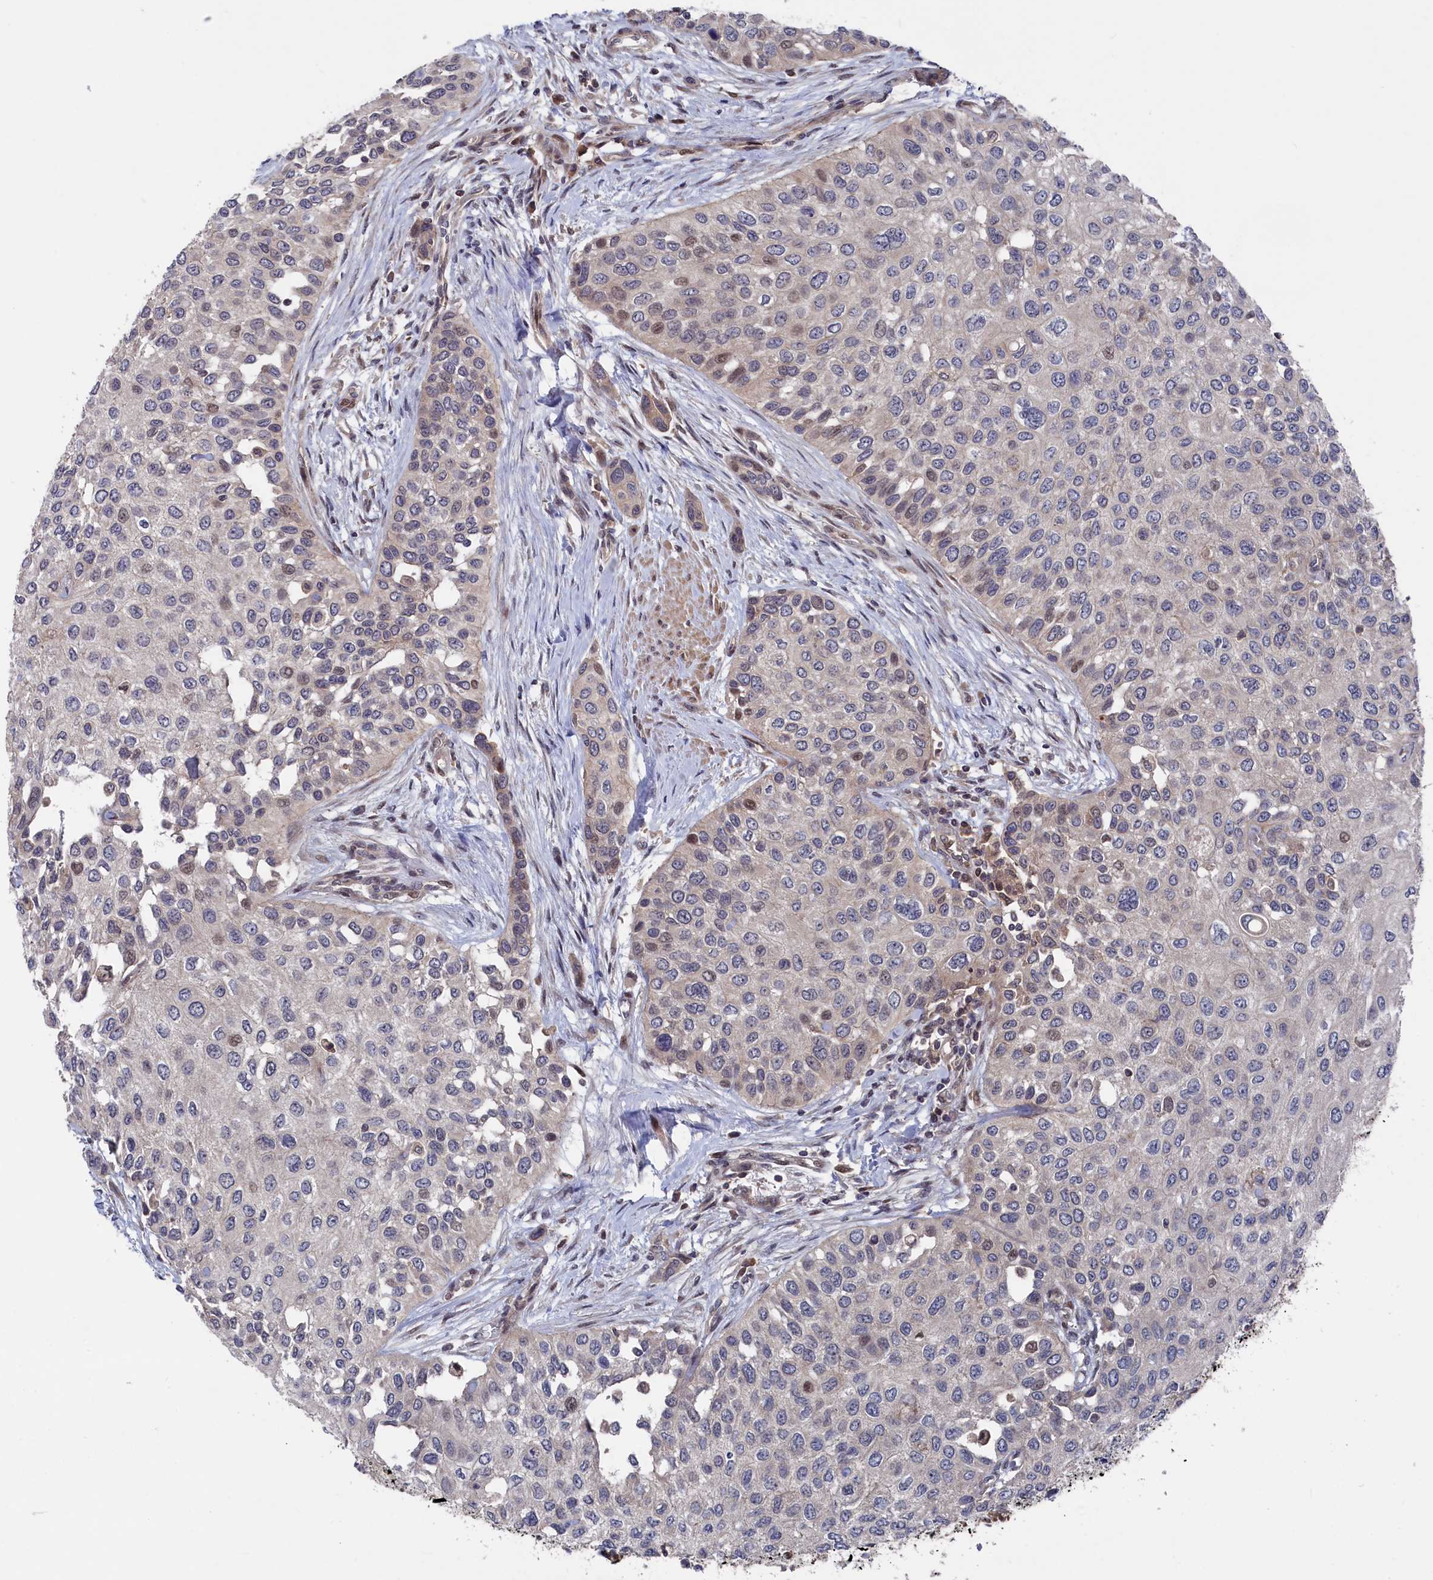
{"staining": {"intensity": "weak", "quantity": "<25%", "location": "nuclear"}, "tissue": "urothelial cancer", "cell_type": "Tumor cells", "image_type": "cancer", "snomed": [{"axis": "morphology", "description": "Normal tissue, NOS"}, {"axis": "morphology", "description": "Urothelial carcinoma, High grade"}, {"axis": "topography", "description": "Vascular tissue"}, {"axis": "topography", "description": "Urinary bladder"}], "caption": "This is an immunohistochemistry (IHC) histopathology image of human urothelial cancer. There is no staining in tumor cells.", "gene": "TMC5", "patient": {"sex": "female", "age": 56}}